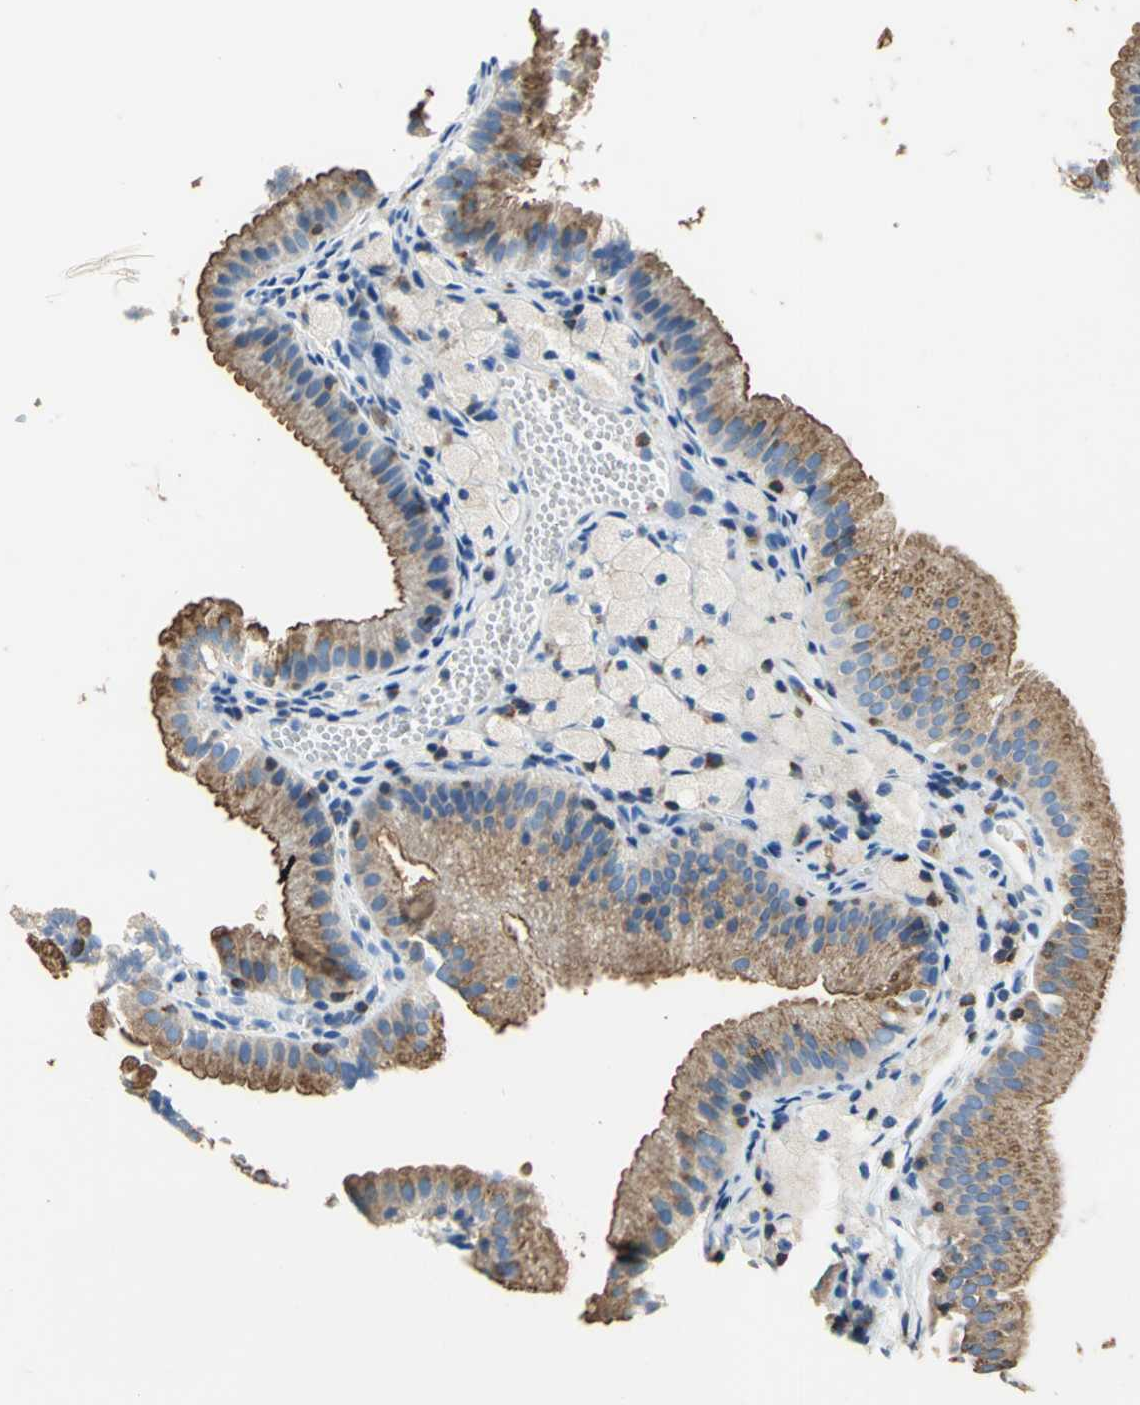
{"staining": {"intensity": "strong", "quantity": ">75%", "location": "cytoplasmic/membranous"}, "tissue": "gallbladder", "cell_type": "Glandular cells", "image_type": "normal", "snomed": [{"axis": "morphology", "description": "Normal tissue, NOS"}, {"axis": "topography", "description": "Gallbladder"}], "caption": "Gallbladder stained for a protein (brown) reveals strong cytoplasmic/membranous positive staining in approximately >75% of glandular cells.", "gene": "SEPTIN11", "patient": {"sex": "female", "age": 24}}